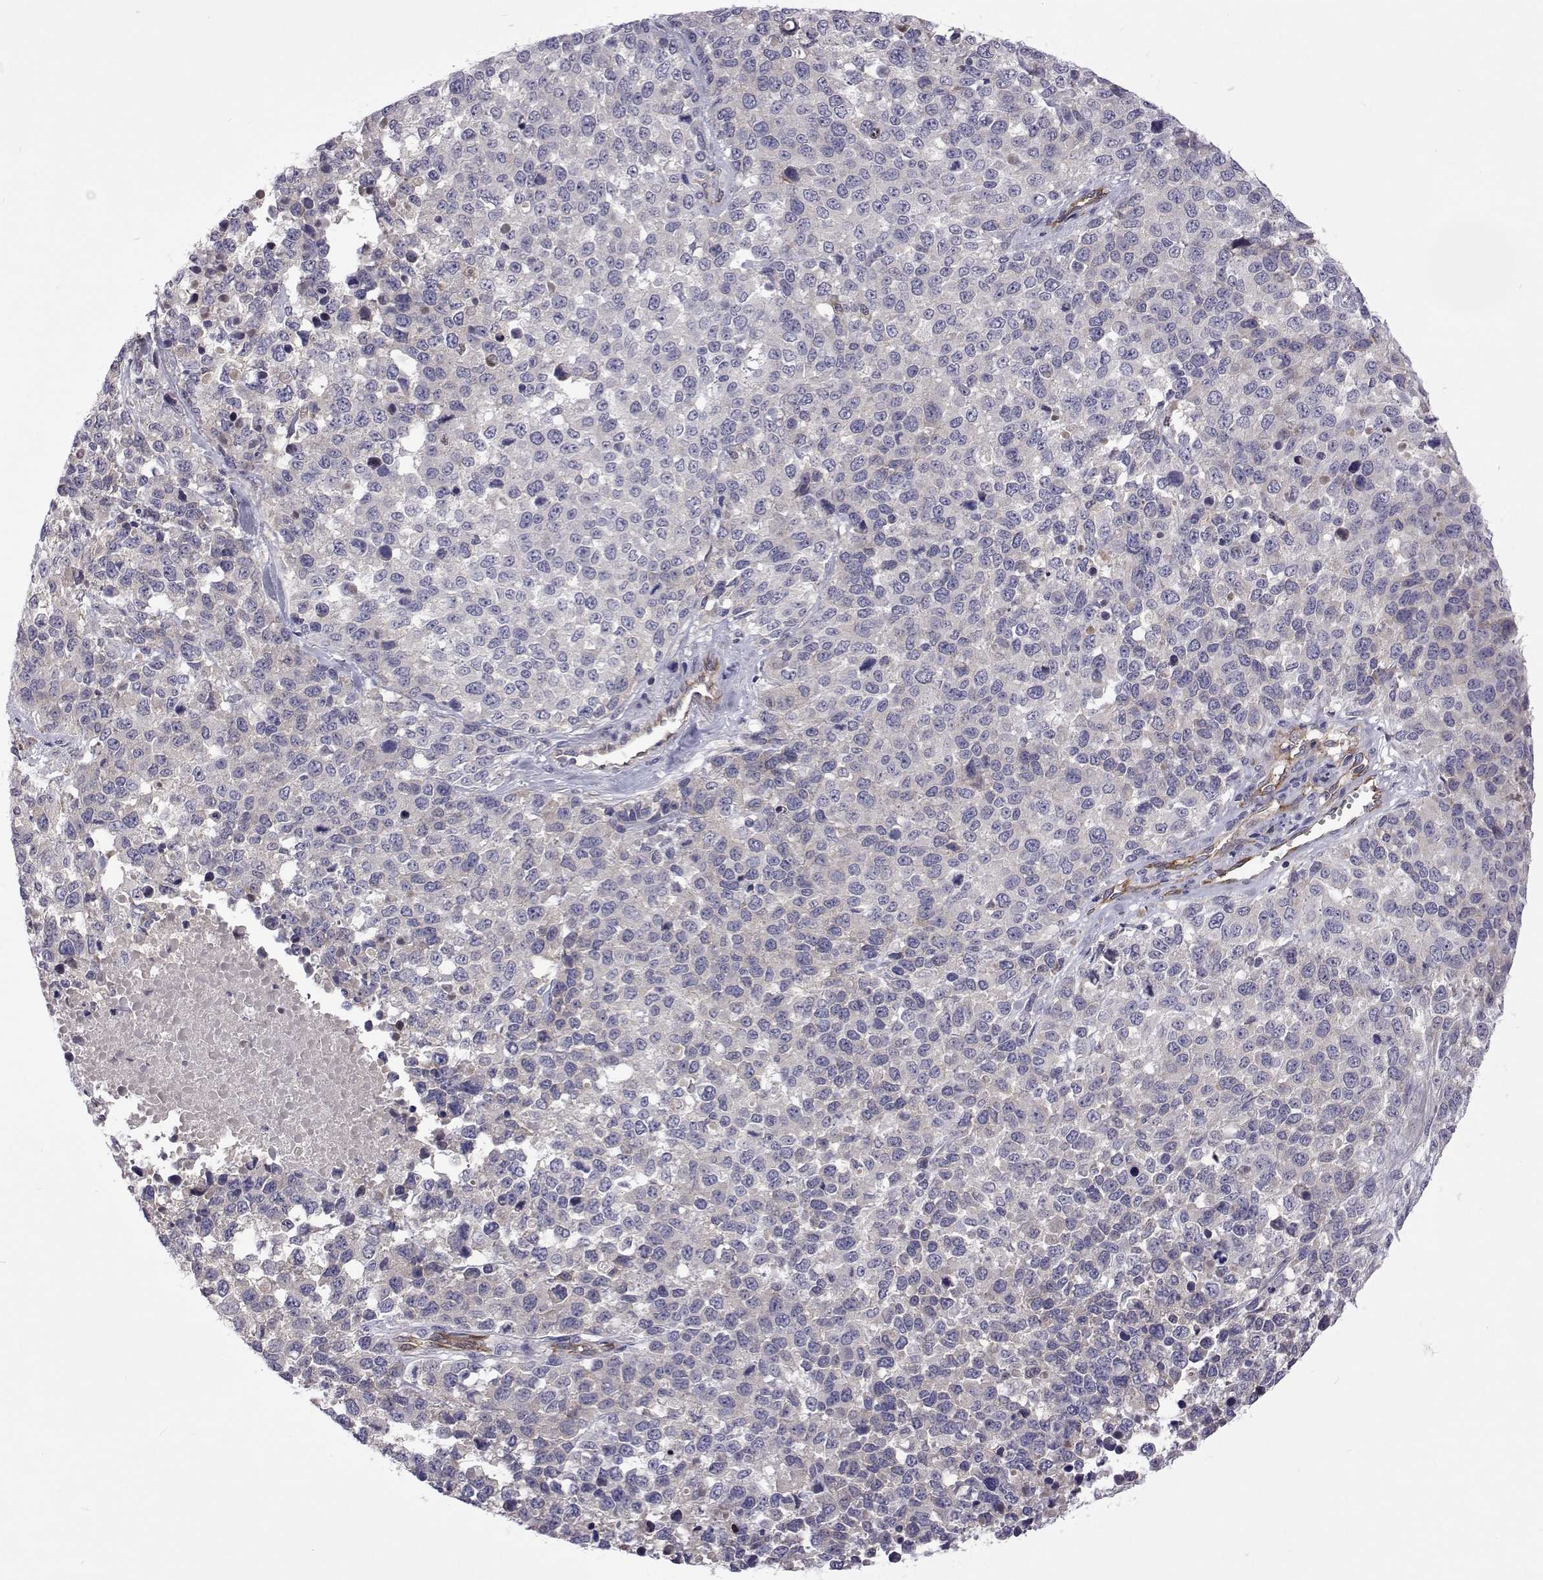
{"staining": {"intensity": "negative", "quantity": "none", "location": "none"}, "tissue": "melanoma", "cell_type": "Tumor cells", "image_type": "cancer", "snomed": [{"axis": "morphology", "description": "Malignant melanoma, Metastatic site"}, {"axis": "topography", "description": "Skin"}], "caption": "IHC photomicrograph of neoplastic tissue: human malignant melanoma (metastatic site) stained with DAB (3,3'-diaminobenzidine) reveals no significant protein expression in tumor cells.", "gene": "TCF15", "patient": {"sex": "male", "age": 84}}